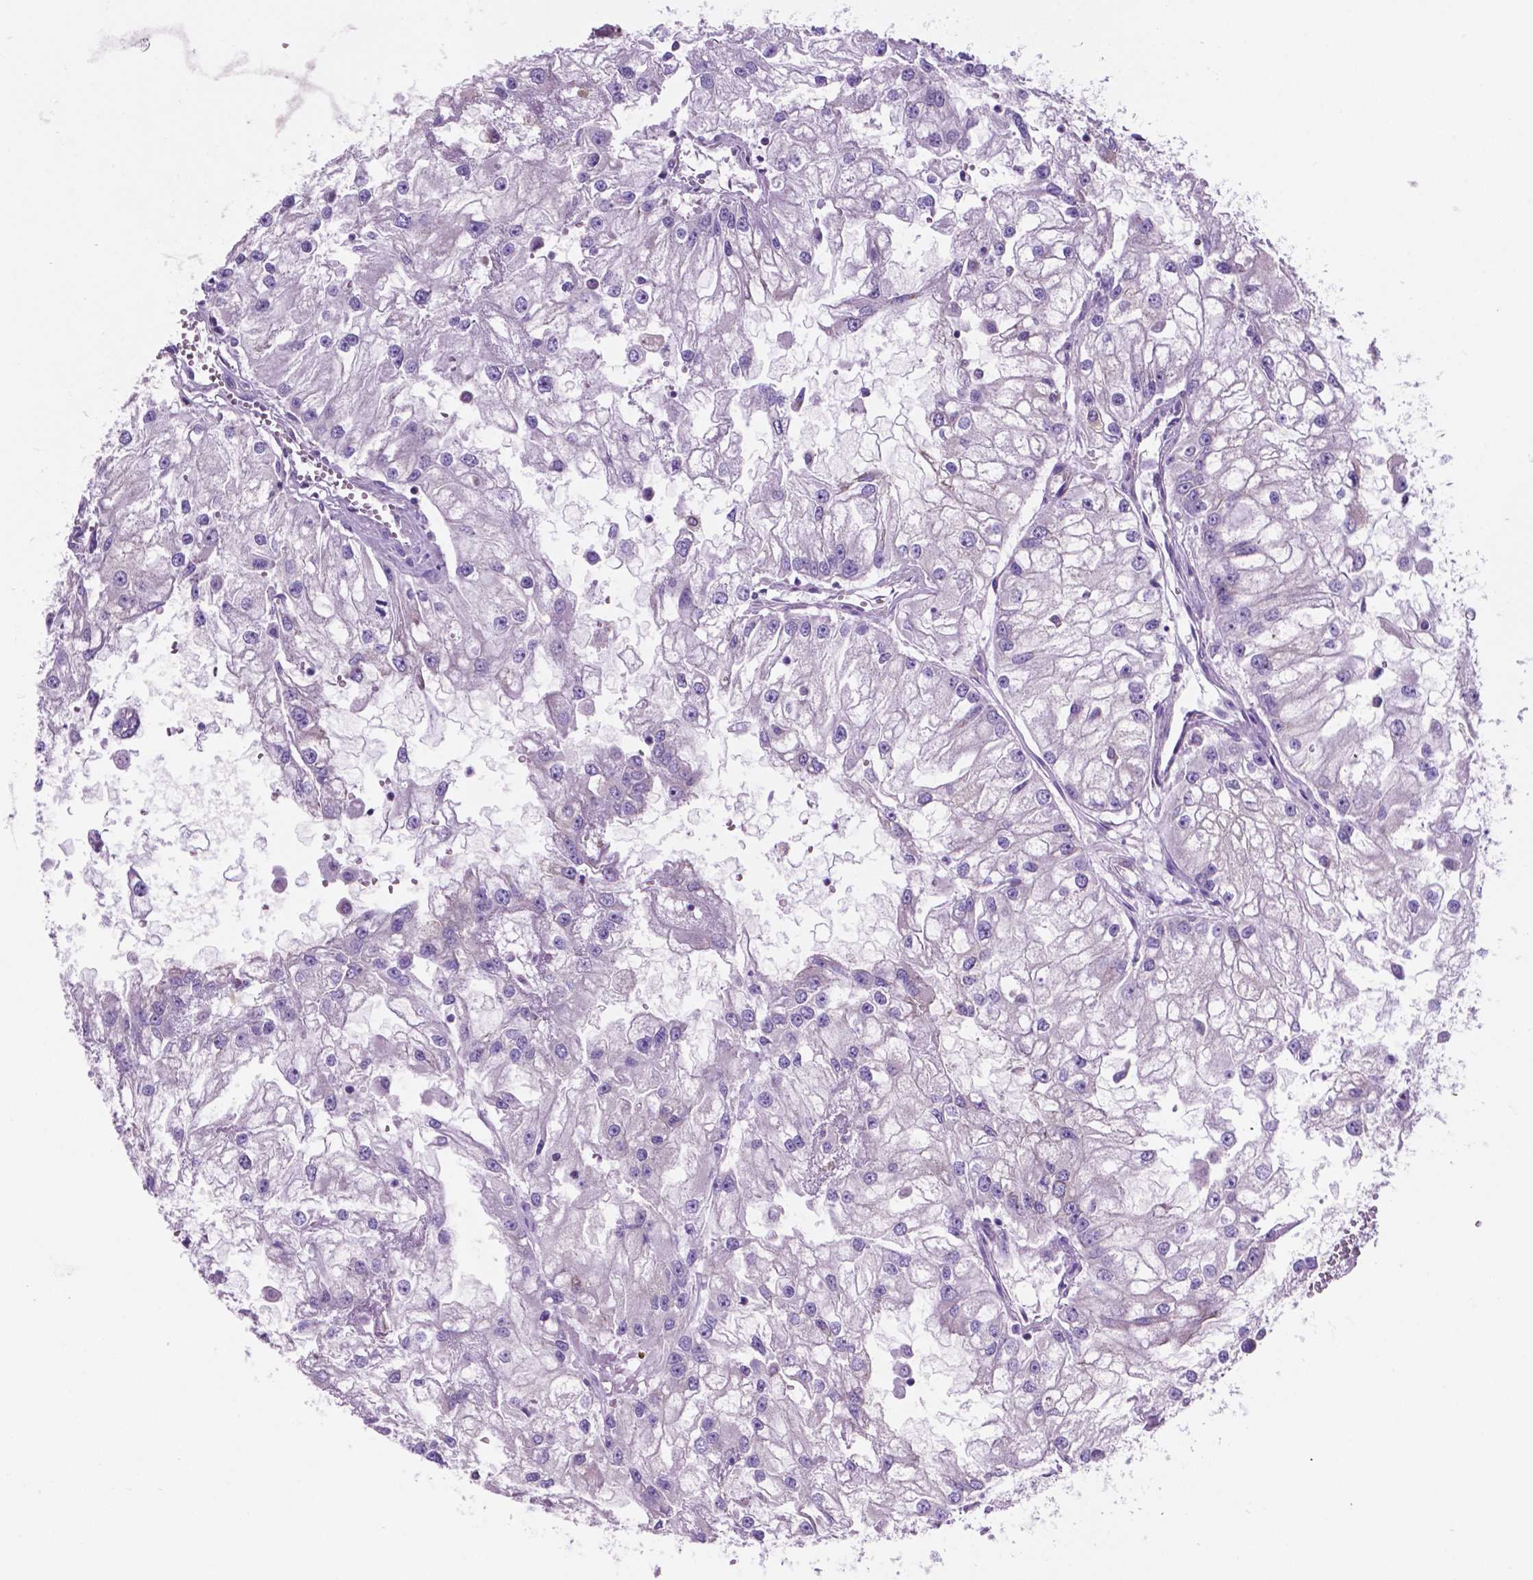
{"staining": {"intensity": "negative", "quantity": "none", "location": "none"}, "tissue": "renal cancer", "cell_type": "Tumor cells", "image_type": "cancer", "snomed": [{"axis": "morphology", "description": "Adenocarcinoma, NOS"}, {"axis": "topography", "description": "Kidney"}], "caption": "This is an immunohistochemistry (IHC) micrograph of adenocarcinoma (renal). There is no expression in tumor cells.", "gene": "SPDYA", "patient": {"sex": "male", "age": 59}}